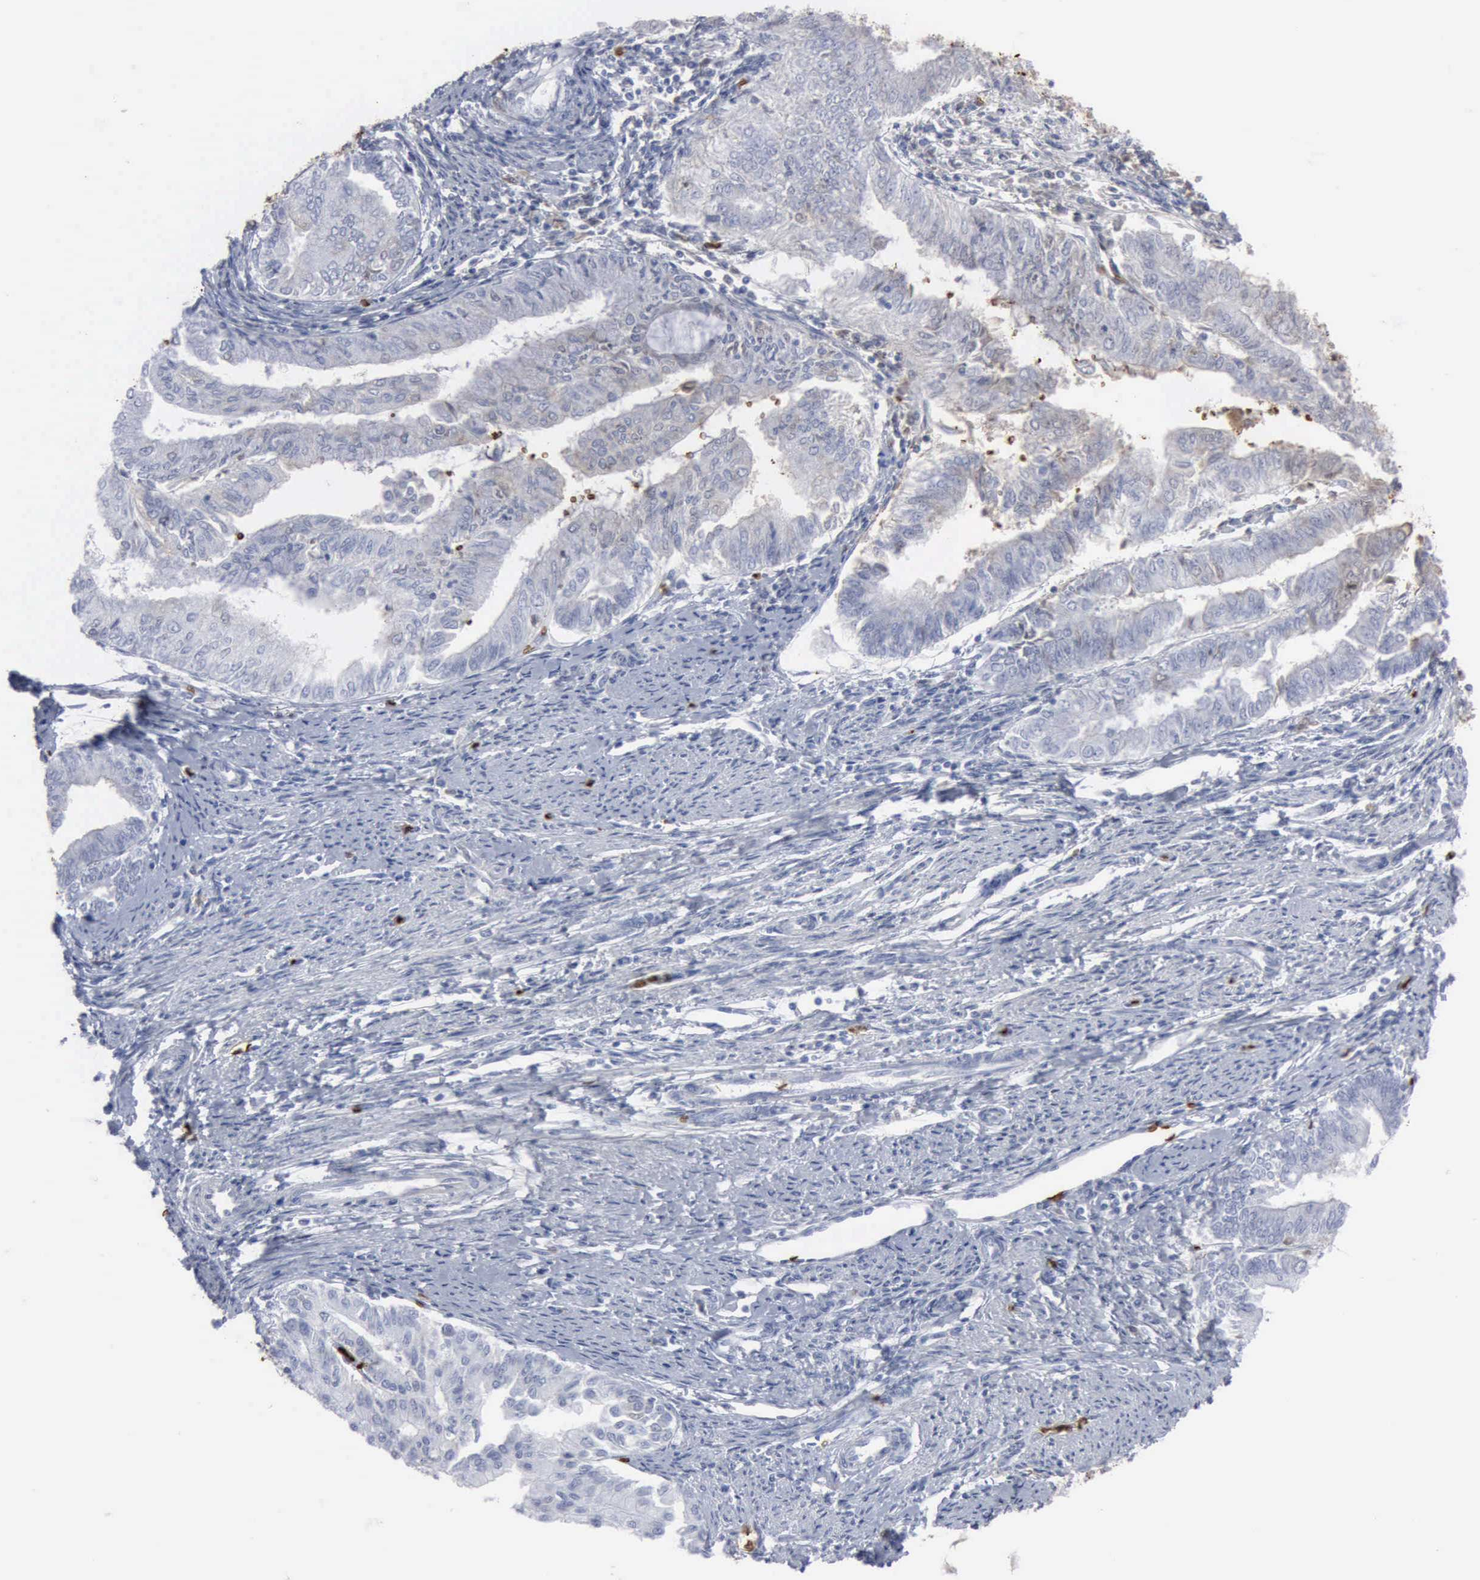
{"staining": {"intensity": "weak", "quantity": "<25%", "location": "cytoplasmic/membranous"}, "tissue": "endometrial cancer", "cell_type": "Tumor cells", "image_type": "cancer", "snomed": [{"axis": "morphology", "description": "Adenocarcinoma, NOS"}, {"axis": "topography", "description": "Endometrium"}], "caption": "A high-resolution photomicrograph shows immunohistochemistry staining of endometrial cancer (adenocarcinoma), which exhibits no significant positivity in tumor cells.", "gene": "TGFB1", "patient": {"sex": "female", "age": 66}}